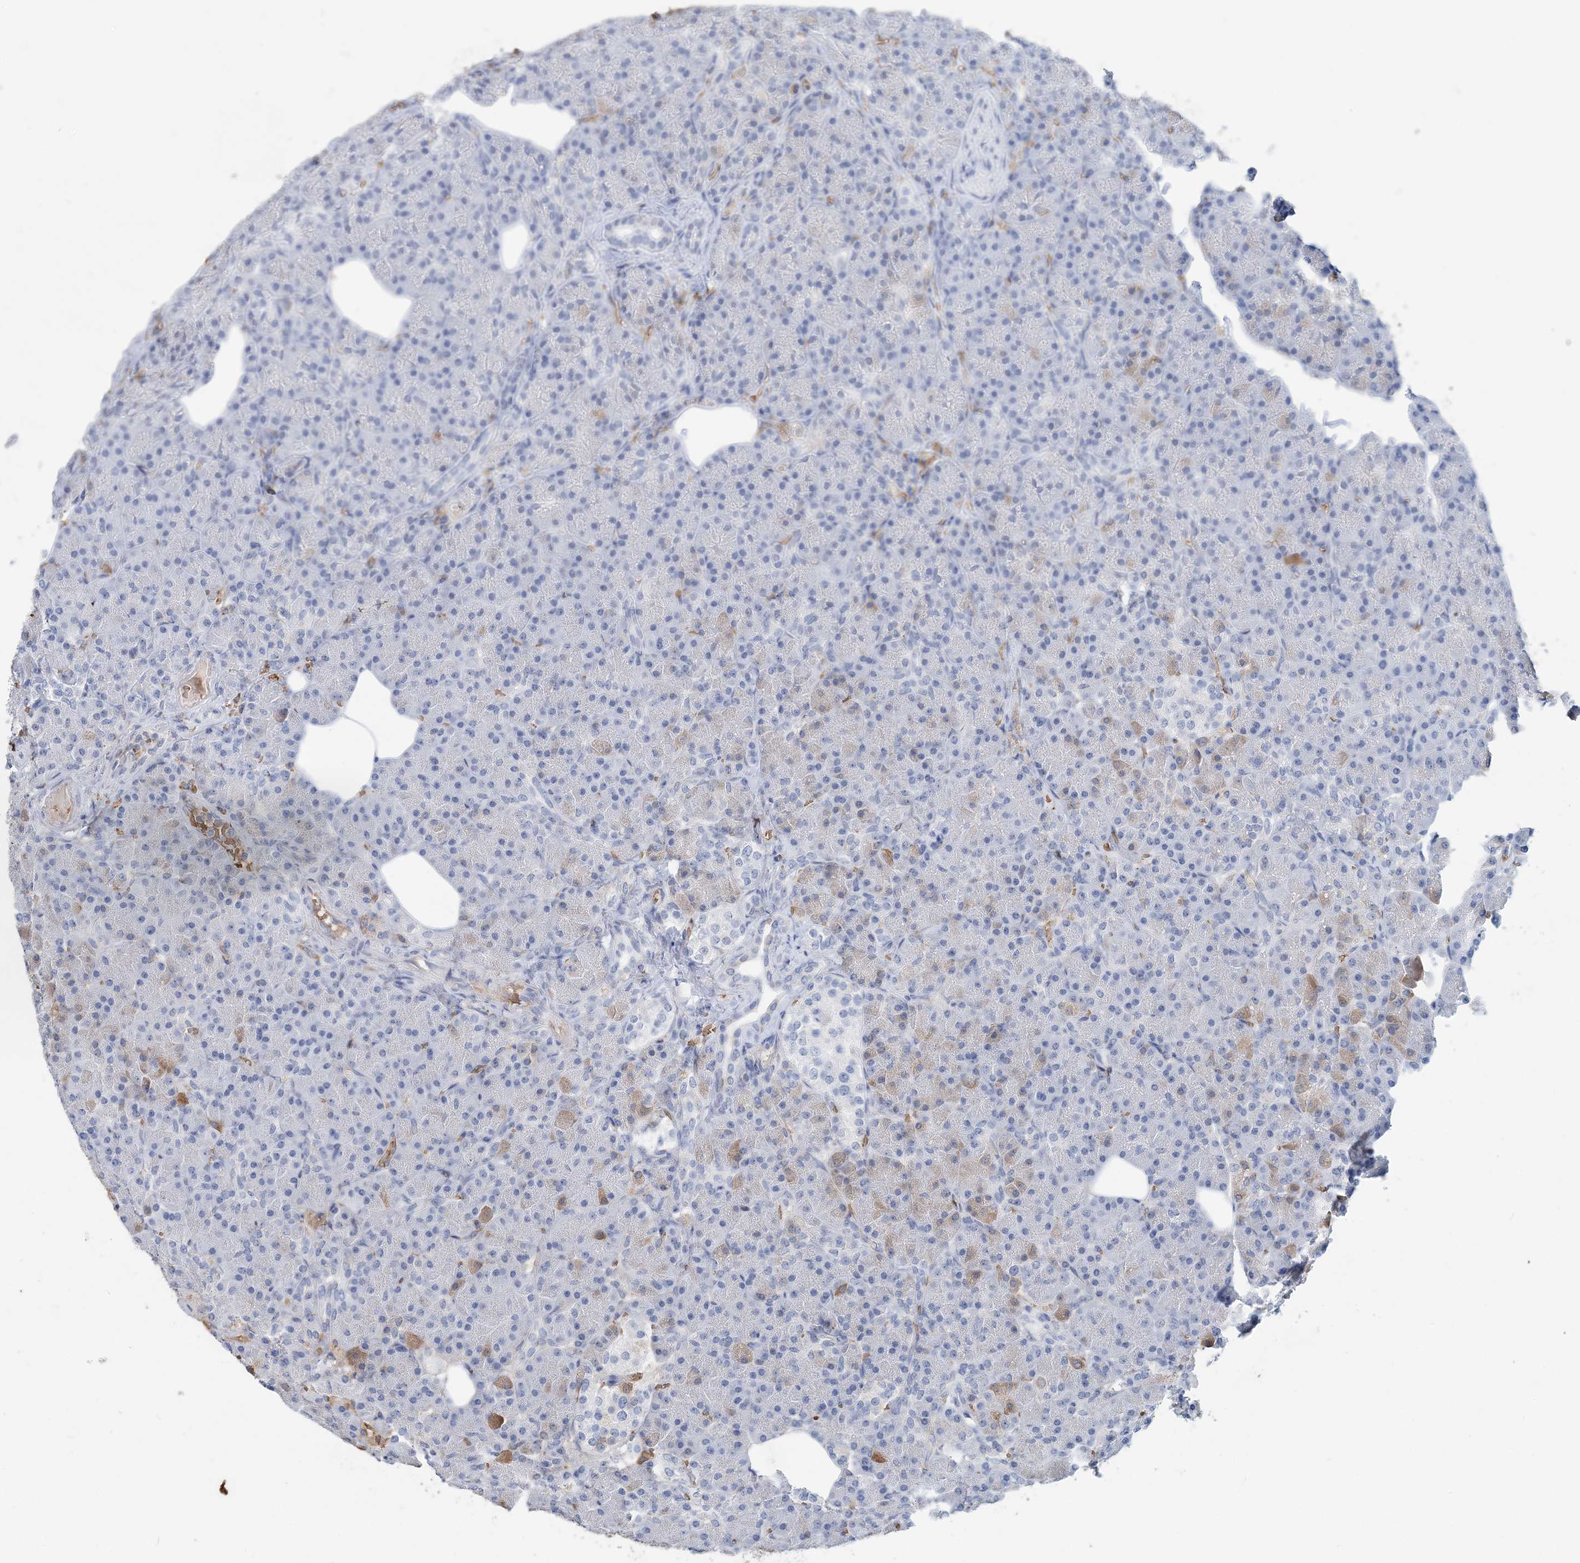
{"staining": {"intensity": "weak", "quantity": "<25%", "location": "cytoplasmic/membranous"}, "tissue": "pancreas", "cell_type": "Exocrine glandular cells", "image_type": "normal", "snomed": [{"axis": "morphology", "description": "Normal tissue, NOS"}, {"axis": "topography", "description": "Pancreas"}], "caption": "High magnification brightfield microscopy of benign pancreas stained with DAB (brown) and counterstained with hematoxylin (blue): exocrine glandular cells show no significant staining.", "gene": "HBD", "patient": {"sex": "female", "age": 43}}